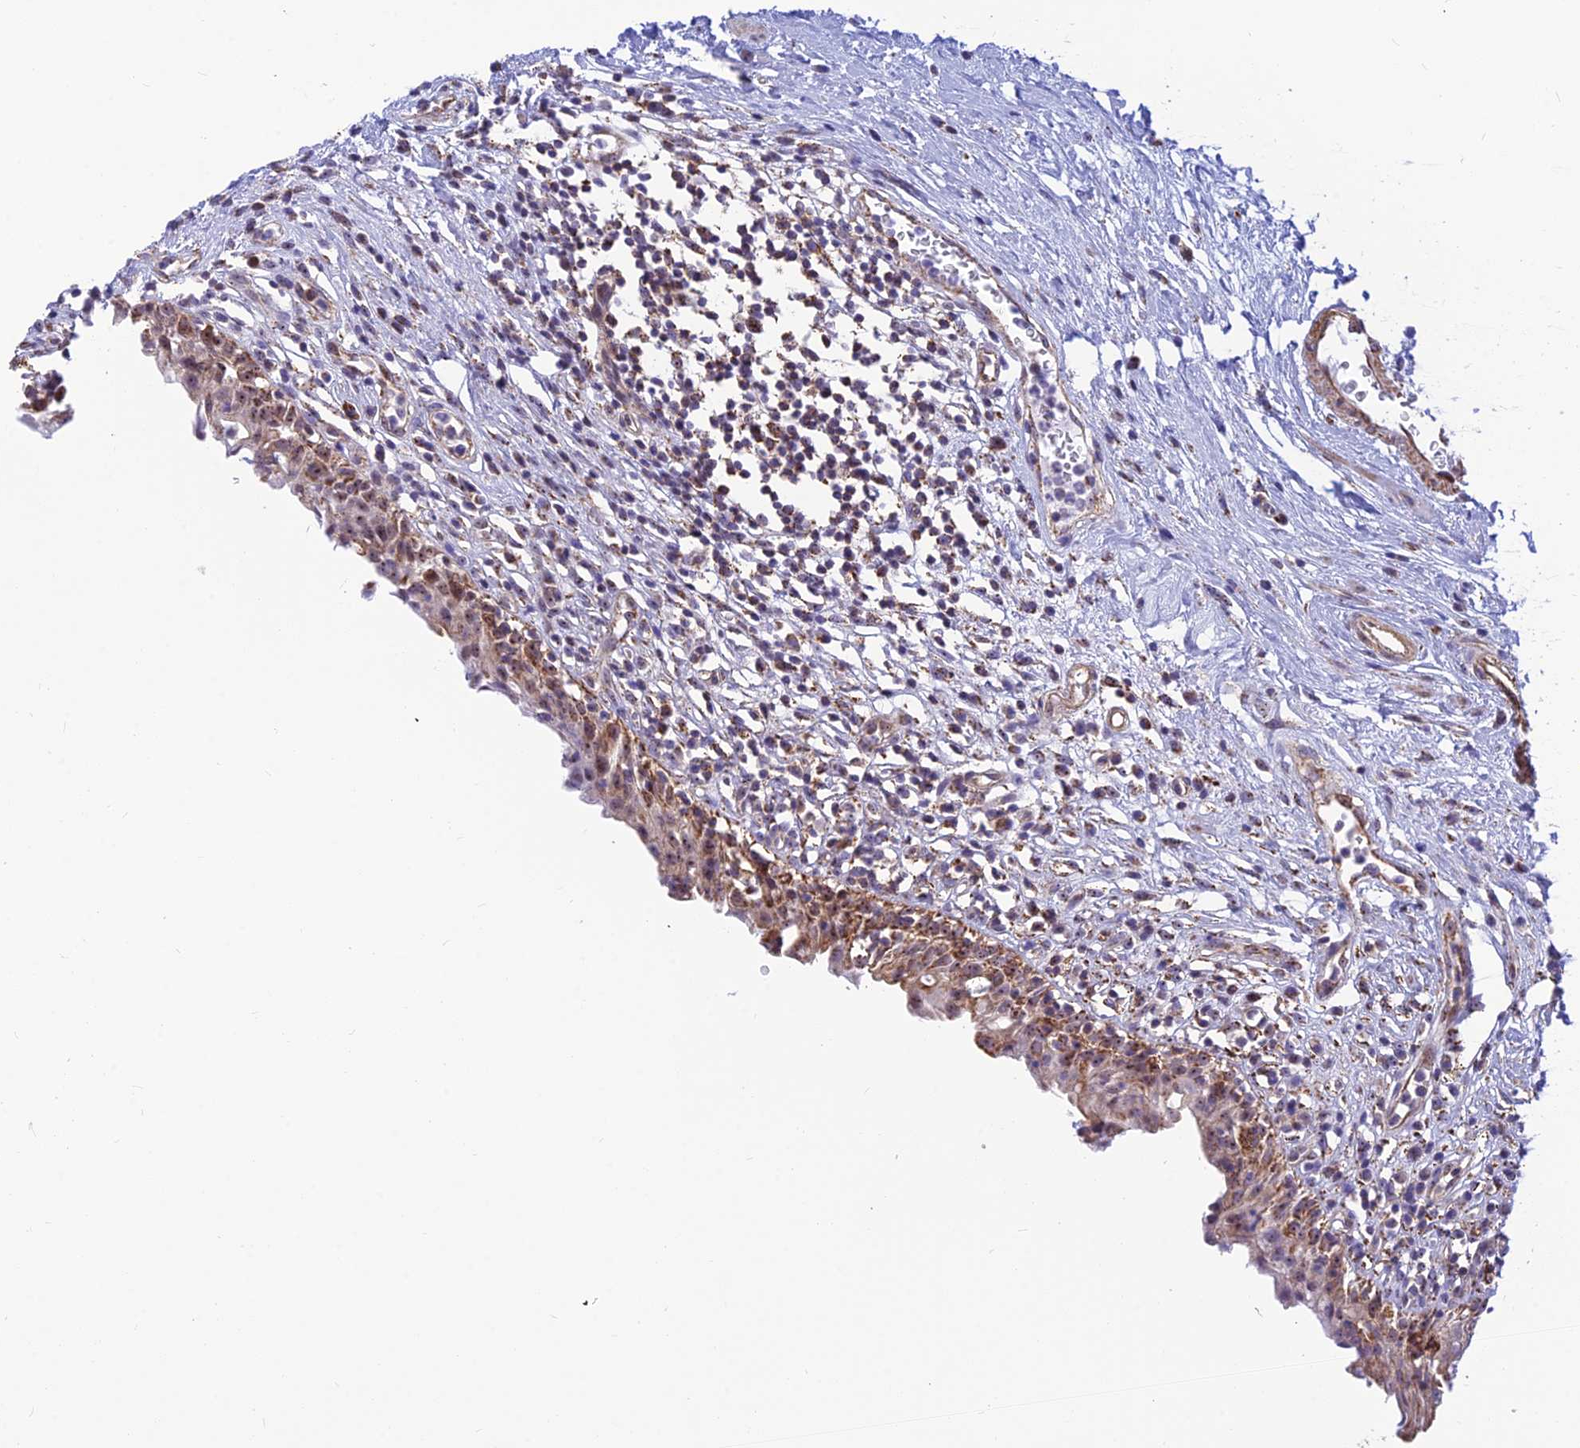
{"staining": {"intensity": "moderate", "quantity": ">75%", "location": "cytoplasmic/membranous,nuclear"}, "tissue": "urinary bladder", "cell_type": "Urothelial cells", "image_type": "normal", "snomed": [{"axis": "morphology", "description": "Normal tissue, NOS"}, {"axis": "morphology", "description": "Inflammation, NOS"}, {"axis": "topography", "description": "Urinary bladder"}], "caption": "About >75% of urothelial cells in benign human urinary bladder exhibit moderate cytoplasmic/membranous,nuclear protein positivity as visualized by brown immunohistochemical staining.", "gene": "POLR1G", "patient": {"sex": "male", "age": 63}}